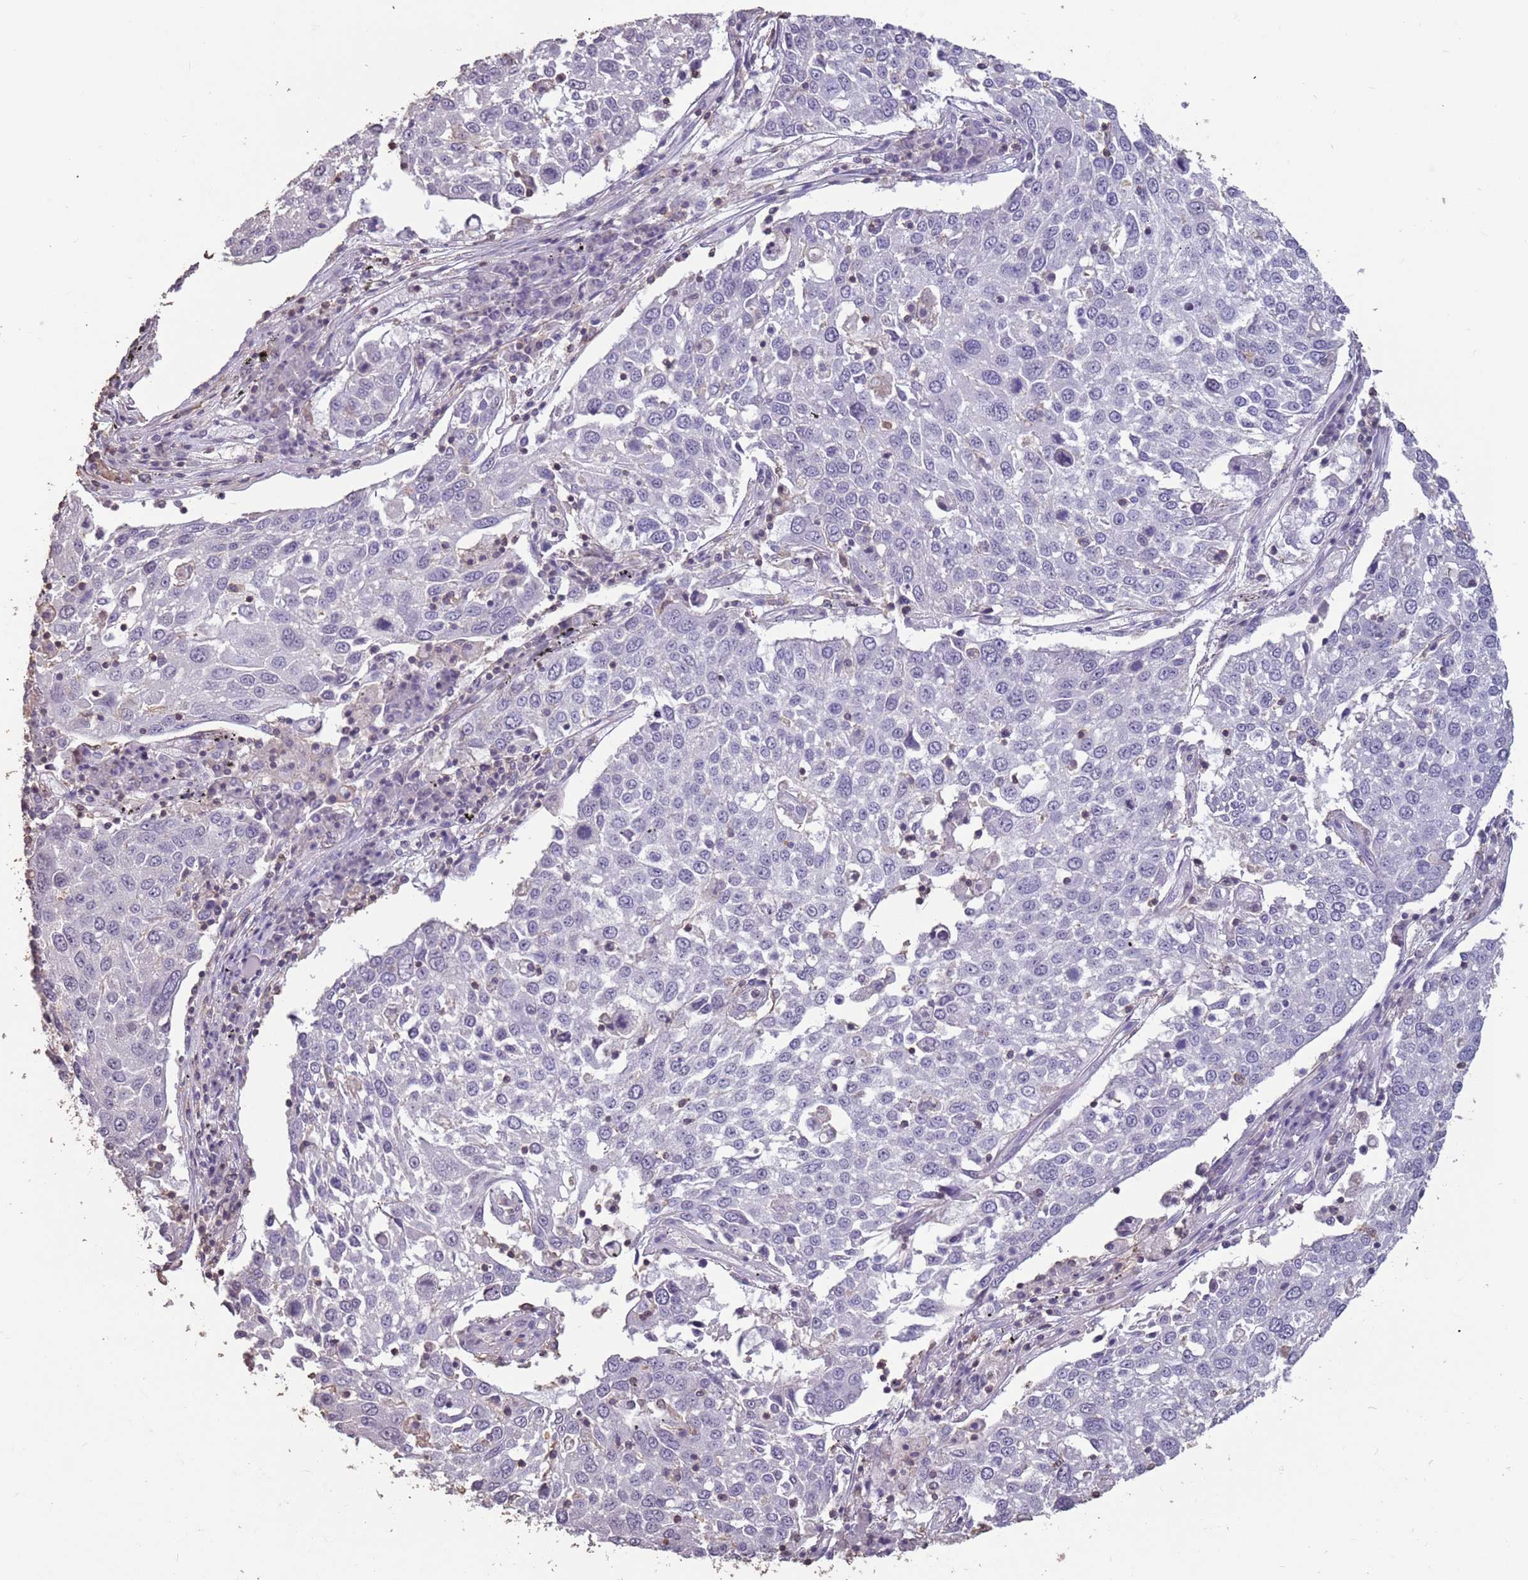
{"staining": {"intensity": "negative", "quantity": "none", "location": "none"}, "tissue": "lung cancer", "cell_type": "Tumor cells", "image_type": "cancer", "snomed": [{"axis": "morphology", "description": "Squamous cell carcinoma, NOS"}, {"axis": "topography", "description": "Lung"}], "caption": "Immunohistochemical staining of human lung cancer demonstrates no significant positivity in tumor cells.", "gene": "SUN5", "patient": {"sex": "male", "age": 65}}